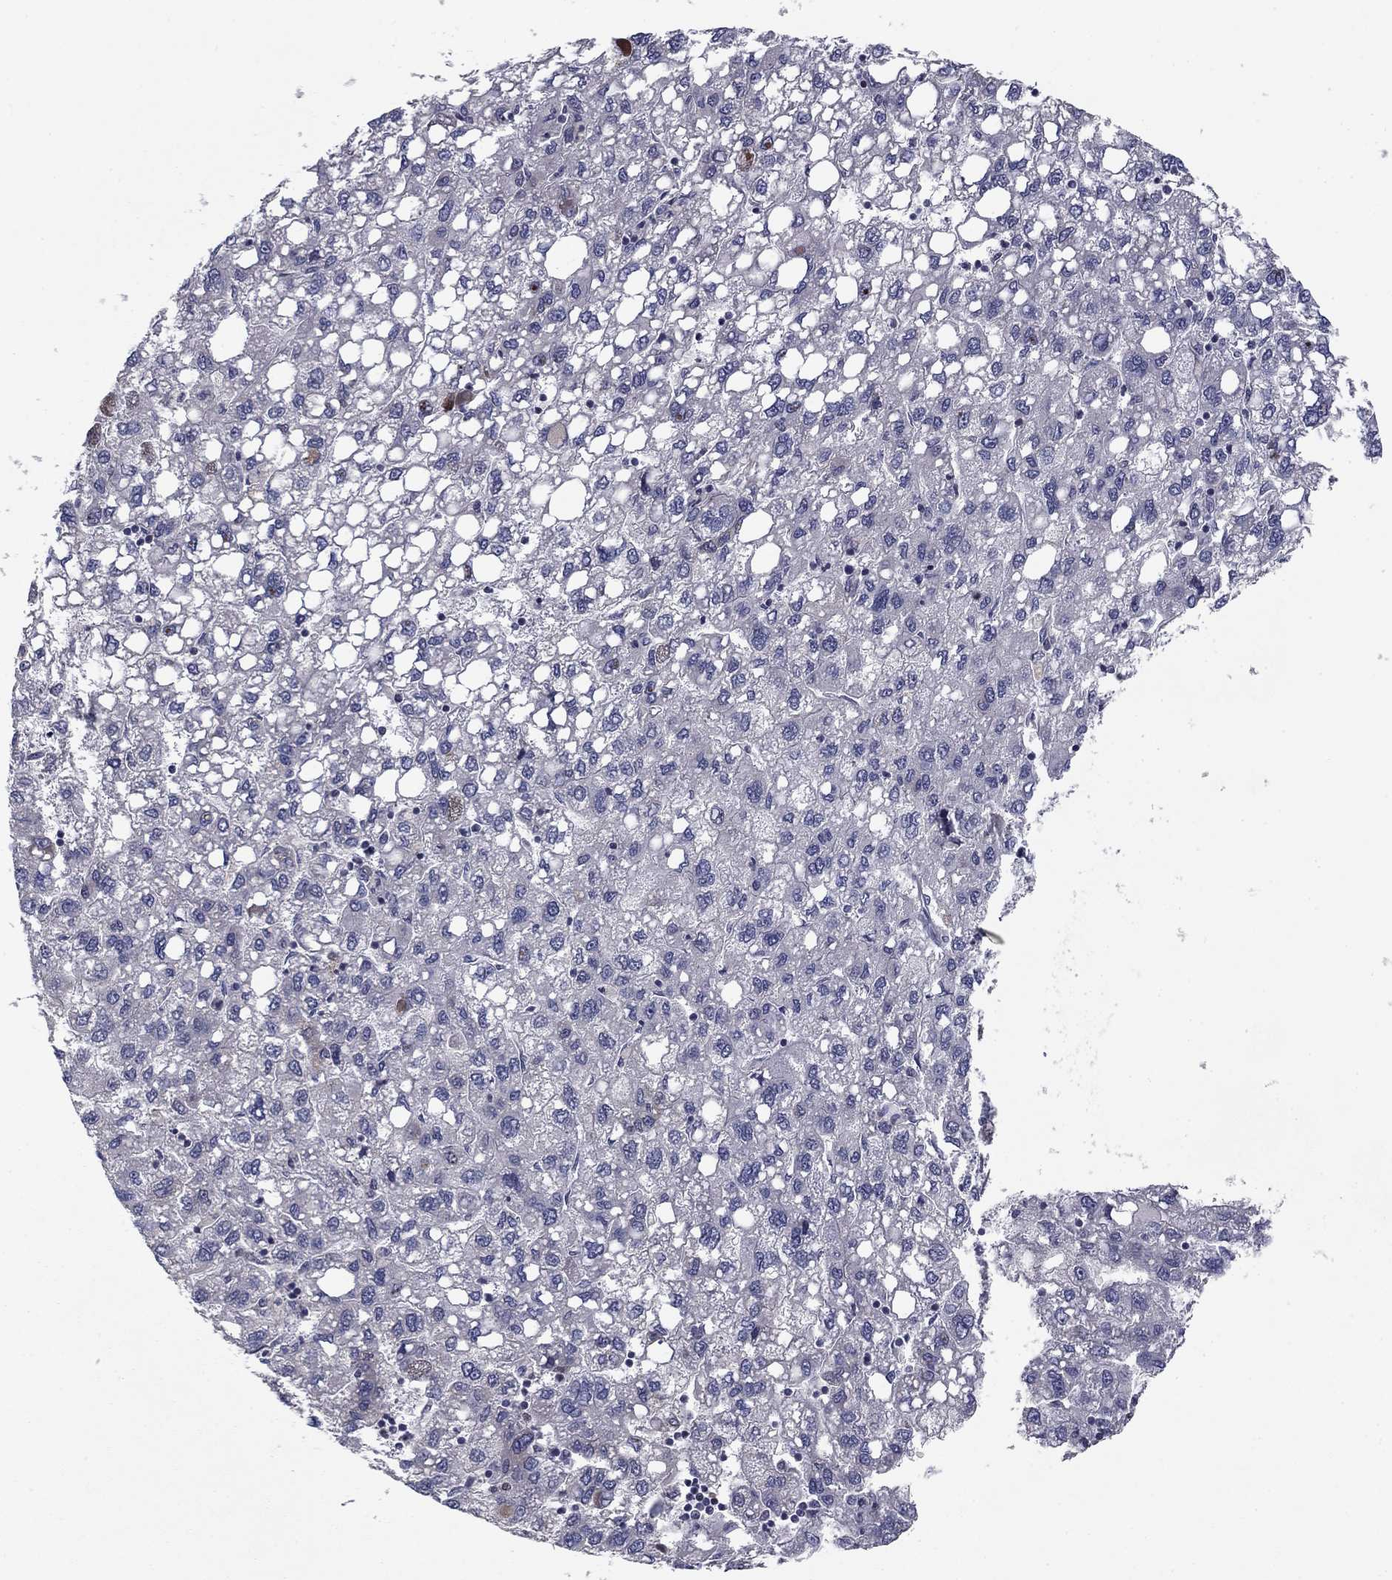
{"staining": {"intensity": "negative", "quantity": "none", "location": "none"}, "tissue": "liver cancer", "cell_type": "Tumor cells", "image_type": "cancer", "snomed": [{"axis": "morphology", "description": "Carcinoma, Hepatocellular, NOS"}, {"axis": "topography", "description": "Liver"}], "caption": "High power microscopy photomicrograph of an IHC image of liver cancer (hepatocellular carcinoma), revealing no significant staining in tumor cells.", "gene": "BCL11A", "patient": {"sex": "female", "age": 82}}